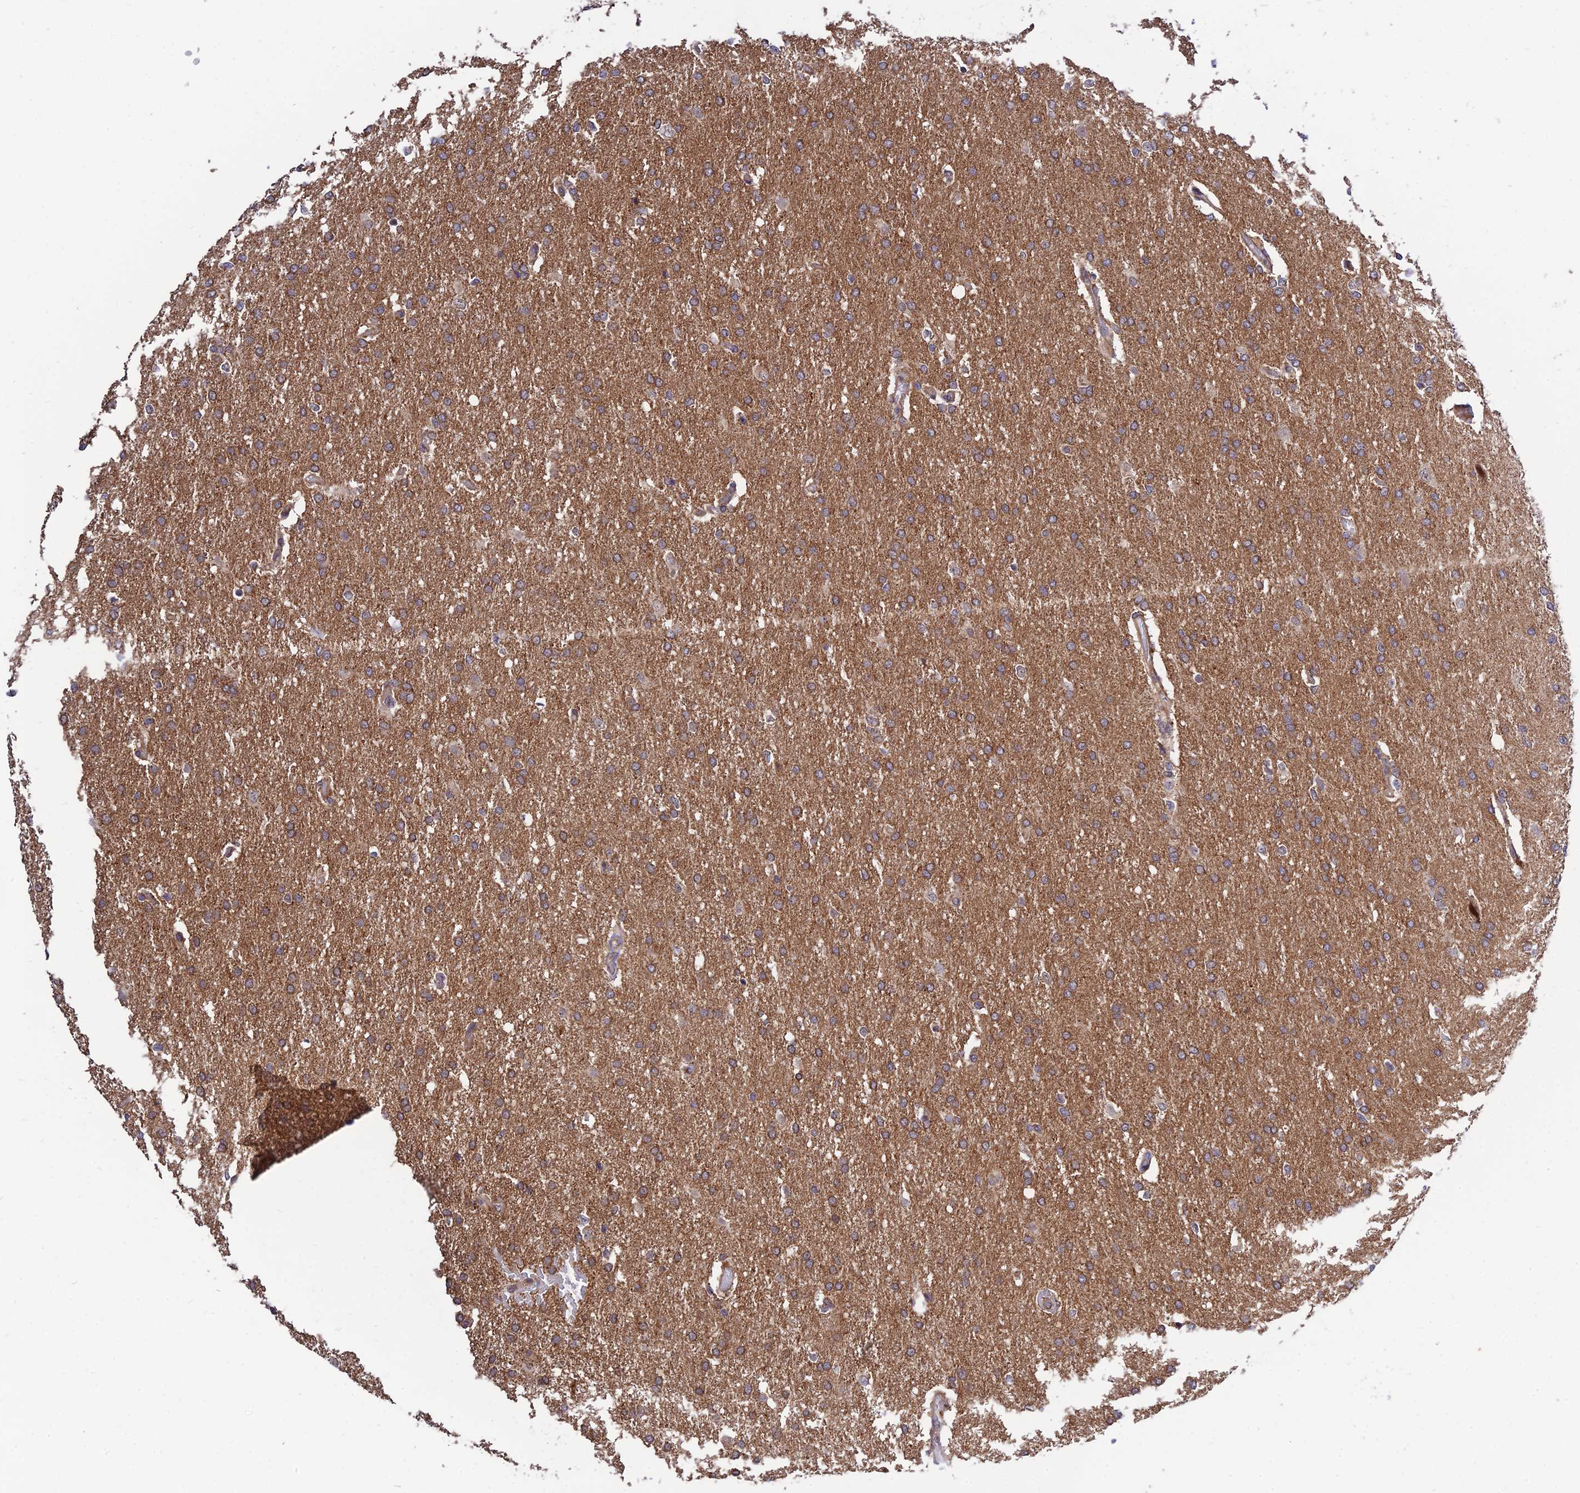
{"staining": {"intensity": "moderate", "quantity": ">75%", "location": "cytoplasmic/membranous"}, "tissue": "glioma", "cell_type": "Tumor cells", "image_type": "cancer", "snomed": [{"axis": "morphology", "description": "Glioma, malignant, High grade"}, {"axis": "topography", "description": "Brain"}], "caption": "Glioma stained with a brown dye displays moderate cytoplasmic/membranous positive positivity in approximately >75% of tumor cells.", "gene": "PLEKHG2", "patient": {"sex": "male", "age": 72}}